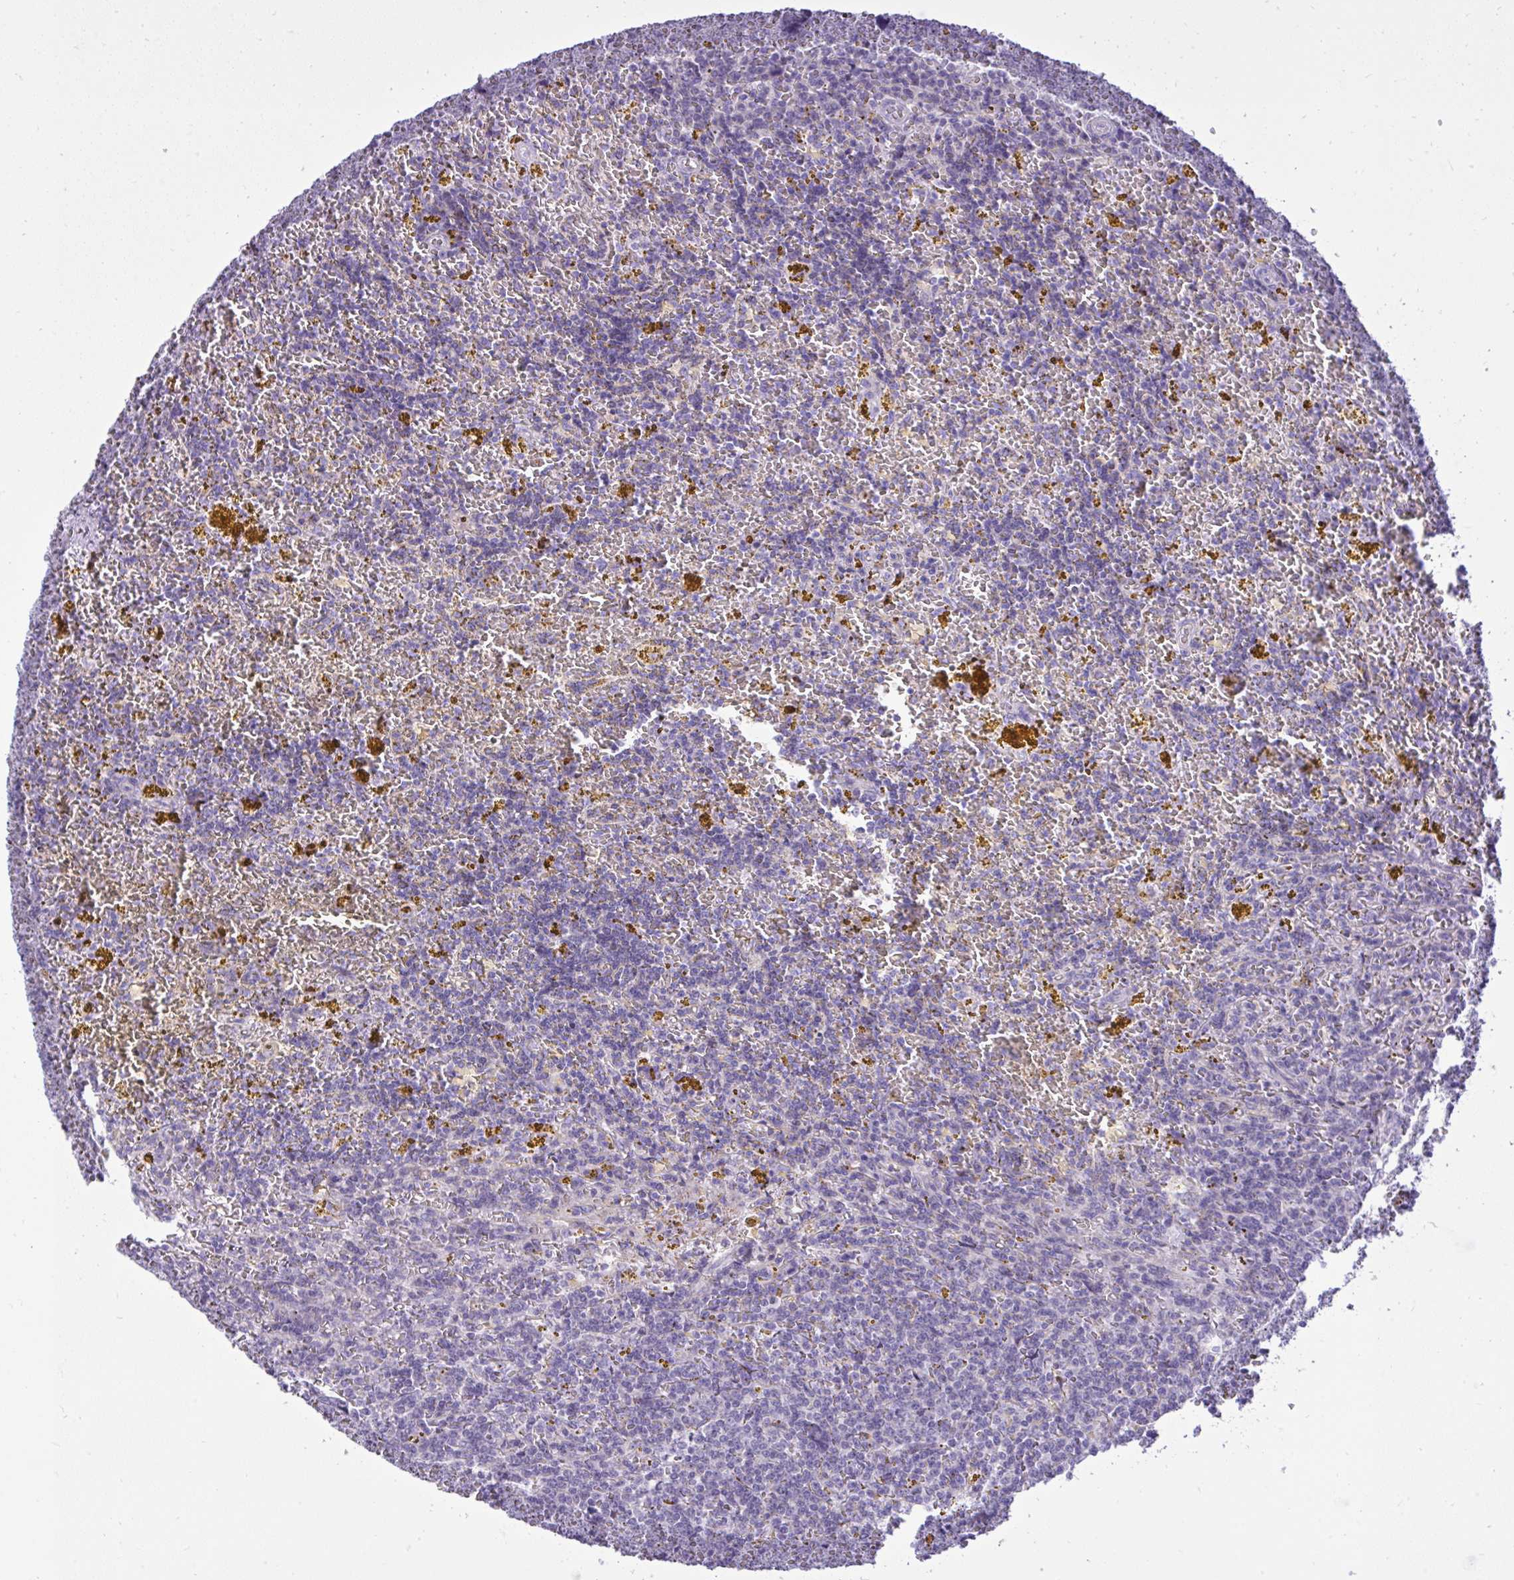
{"staining": {"intensity": "negative", "quantity": "none", "location": "none"}, "tissue": "lymphoma", "cell_type": "Tumor cells", "image_type": "cancer", "snomed": [{"axis": "morphology", "description": "Malignant lymphoma, non-Hodgkin's type, Low grade"}, {"axis": "topography", "description": "Spleen"}, {"axis": "topography", "description": "Lymph node"}], "caption": "This photomicrograph is of lymphoma stained with immunohistochemistry (IHC) to label a protein in brown with the nuclei are counter-stained blue. There is no expression in tumor cells.", "gene": "SPAG1", "patient": {"sex": "female", "age": 66}}